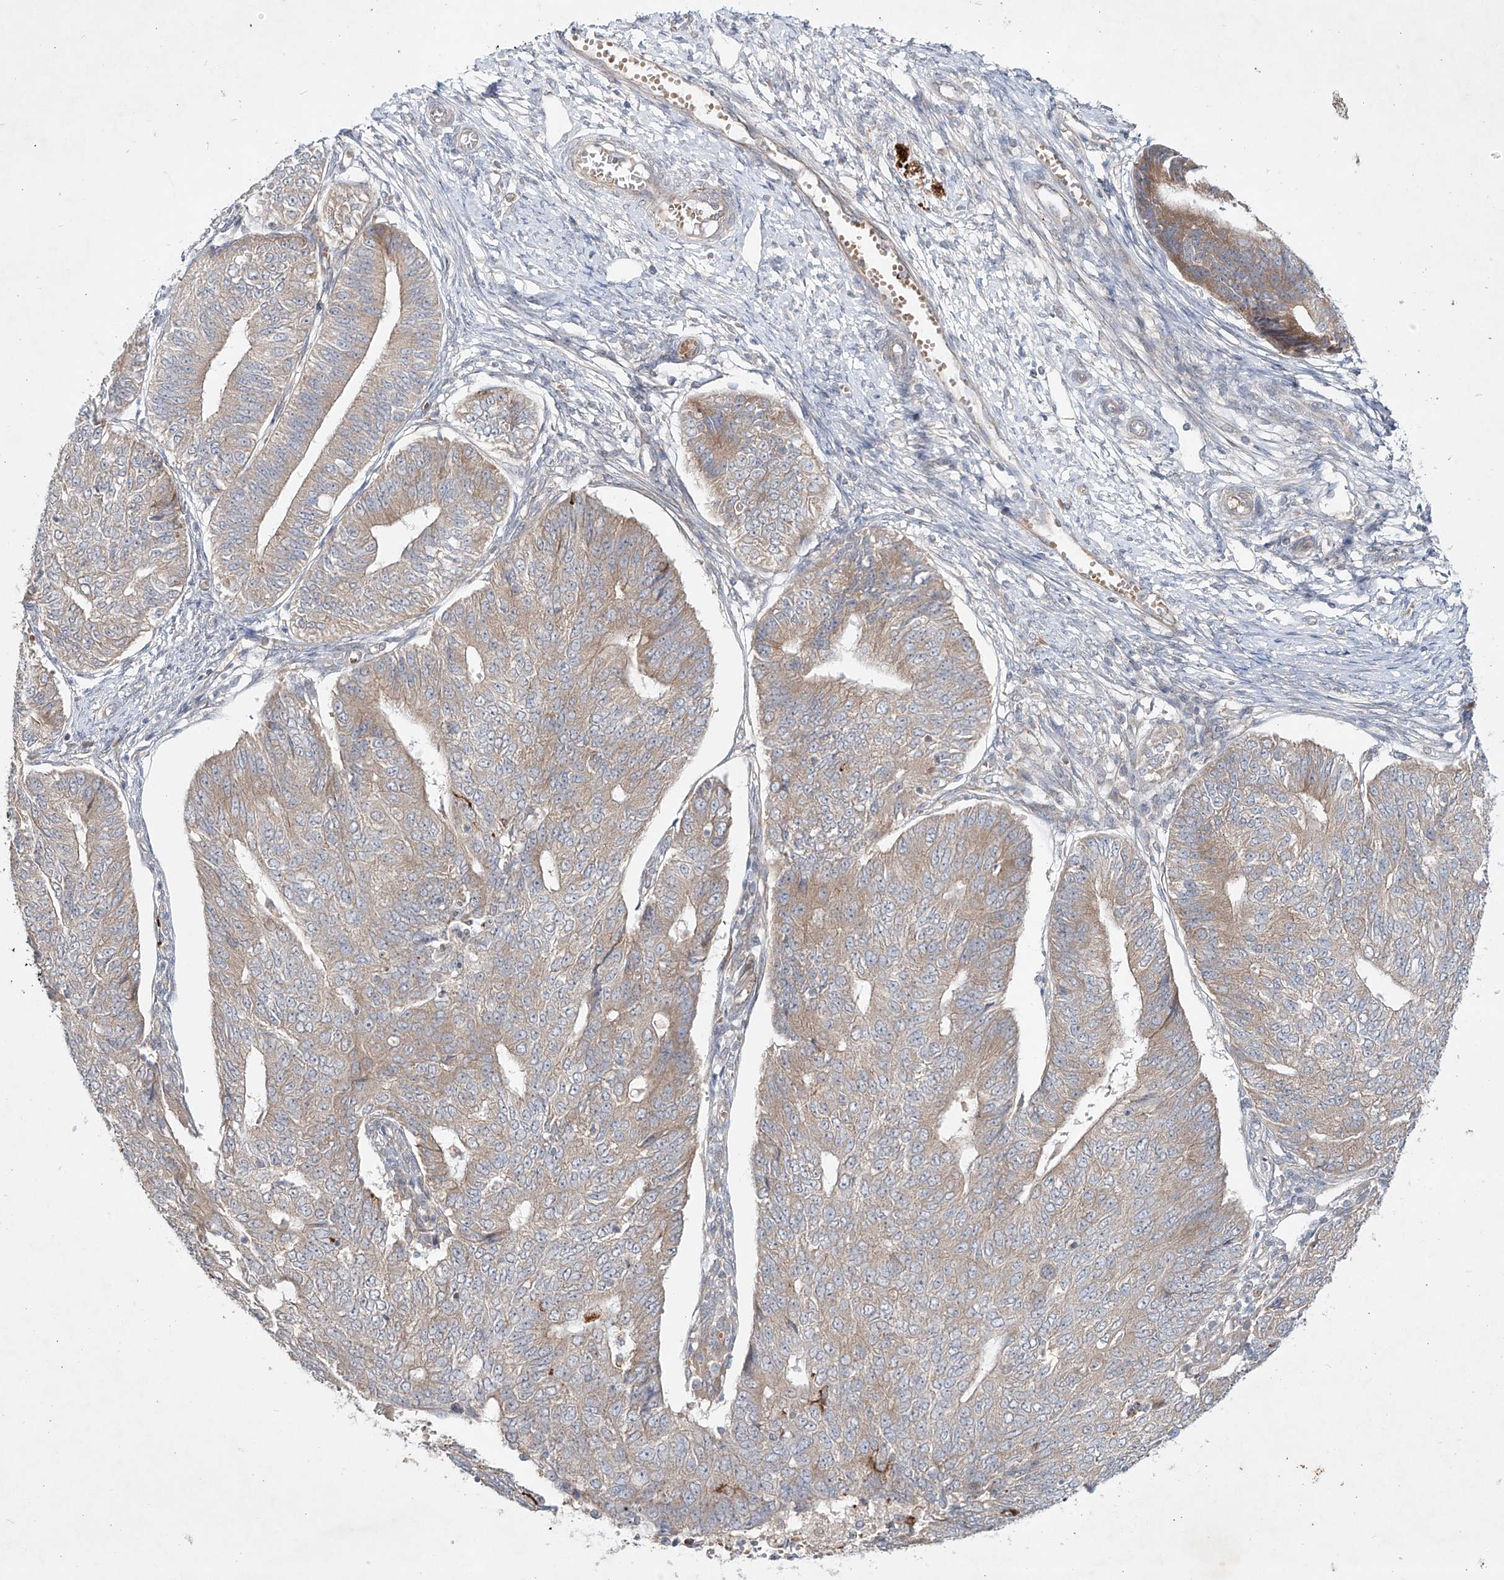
{"staining": {"intensity": "moderate", "quantity": ">75%", "location": "cytoplasmic/membranous"}, "tissue": "endometrial cancer", "cell_type": "Tumor cells", "image_type": "cancer", "snomed": [{"axis": "morphology", "description": "Adenocarcinoma, NOS"}, {"axis": "topography", "description": "Endometrium"}], "caption": "Immunohistochemistry (IHC) image of human endometrial cancer (adenocarcinoma) stained for a protein (brown), which shows medium levels of moderate cytoplasmic/membranous expression in about >75% of tumor cells.", "gene": "TJAP1", "patient": {"sex": "female", "age": 32}}